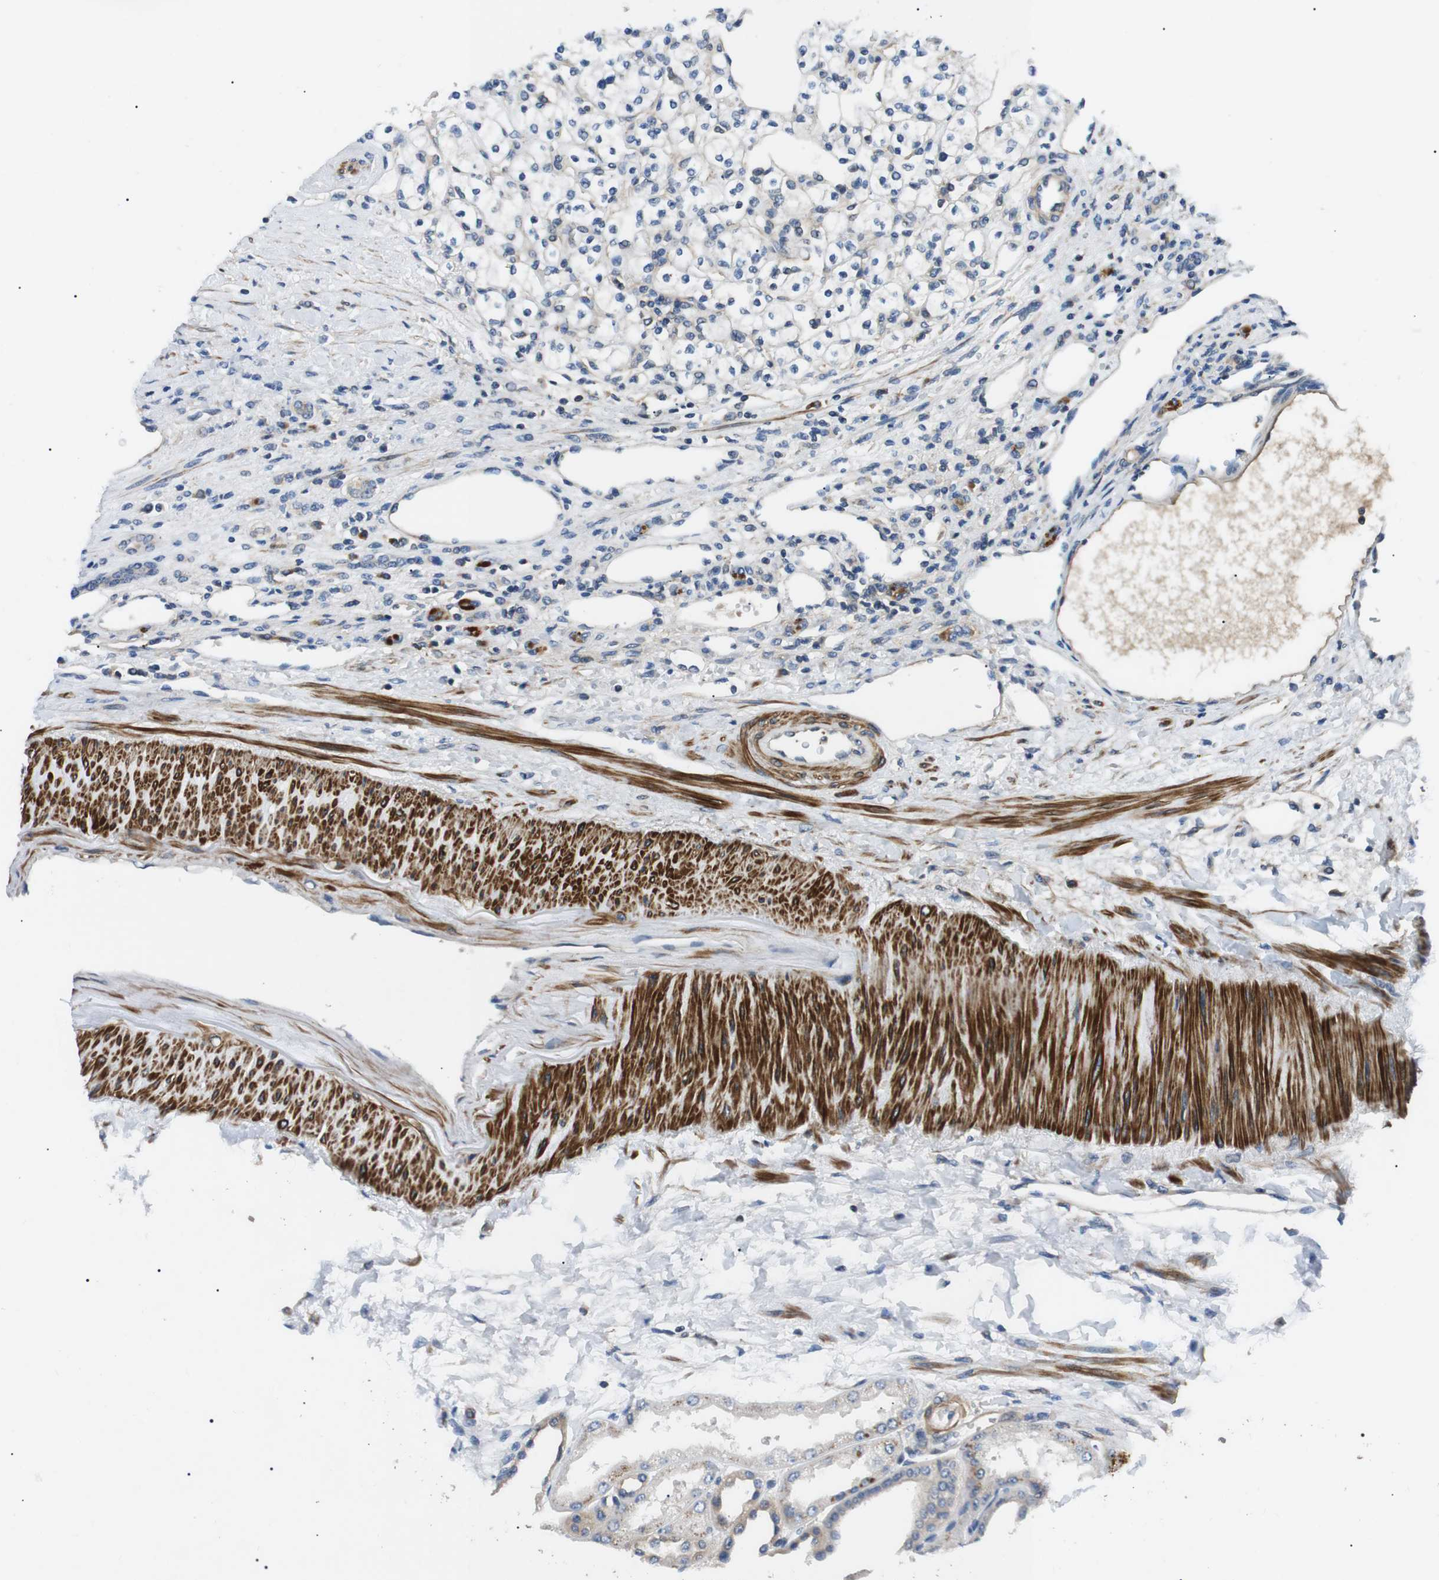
{"staining": {"intensity": "negative", "quantity": "none", "location": "none"}, "tissue": "renal cancer", "cell_type": "Tumor cells", "image_type": "cancer", "snomed": [{"axis": "morphology", "description": "Normal tissue, NOS"}, {"axis": "morphology", "description": "Adenocarcinoma, NOS"}, {"axis": "topography", "description": "Kidney"}], "caption": "Tumor cells are negative for brown protein staining in renal cancer. The staining is performed using DAB brown chromogen with nuclei counter-stained in using hematoxylin.", "gene": "DIPK1A", "patient": {"sex": "female", "age": 55}}